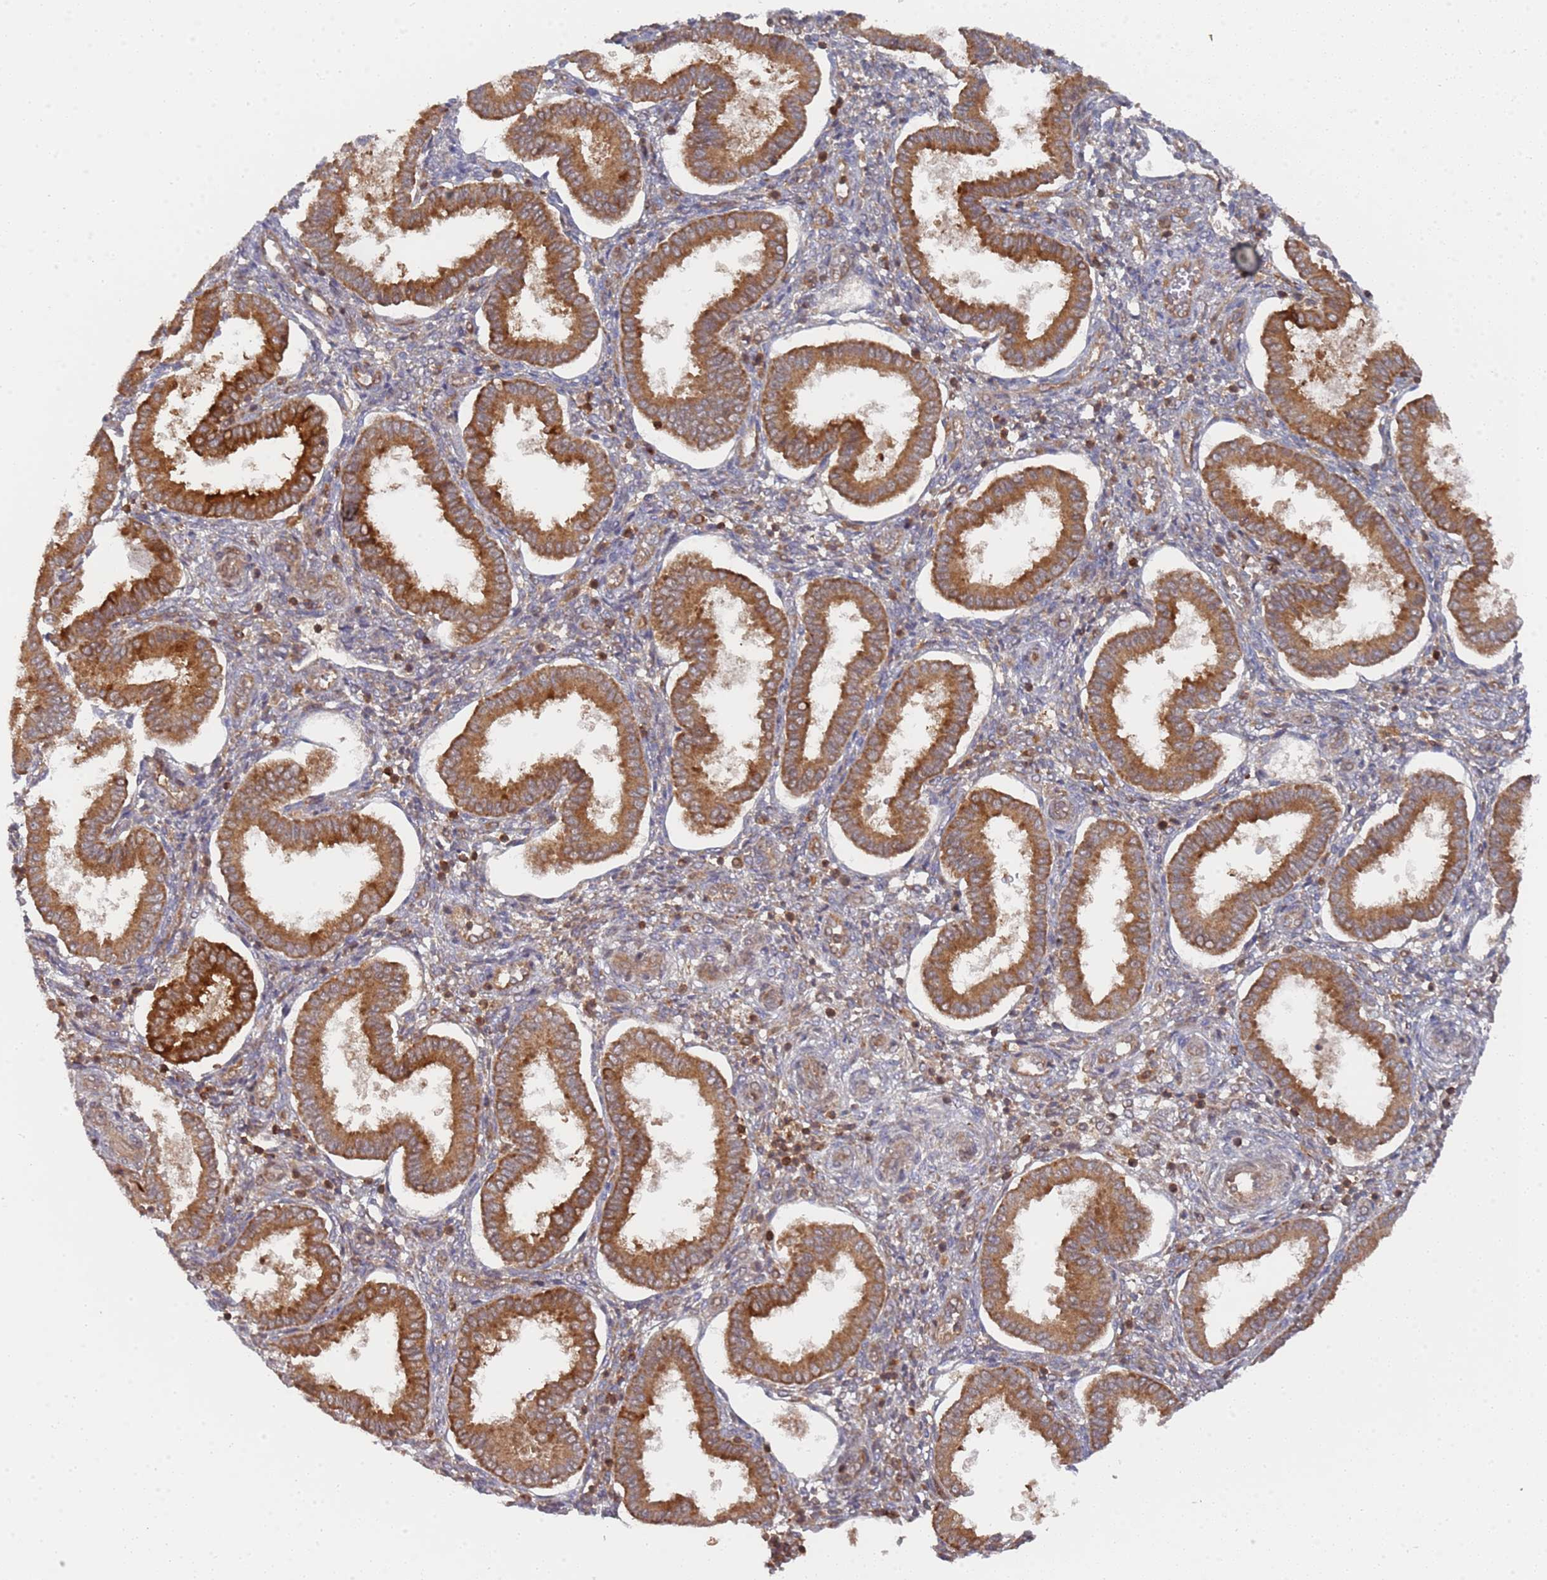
{"staining": {"intensity": "weak", "quantity": "<25%", "location": "cytoplasmic/membranous"}, "tissue": "endometrium", "cell_type": "Cells in endometrial stroma", "image_type": "normal", "snomed": [{"axis": "morphology", "description": "Normal tissue, NOS"}, {"axis": "topography", "description": "Endometrium"}], "caption": "The image demonstrates no staining of cells in endometrial stroma in unremarkable endometrium.", "gene": "DDX60", "patient": {"sex": "female", "age": 24}}